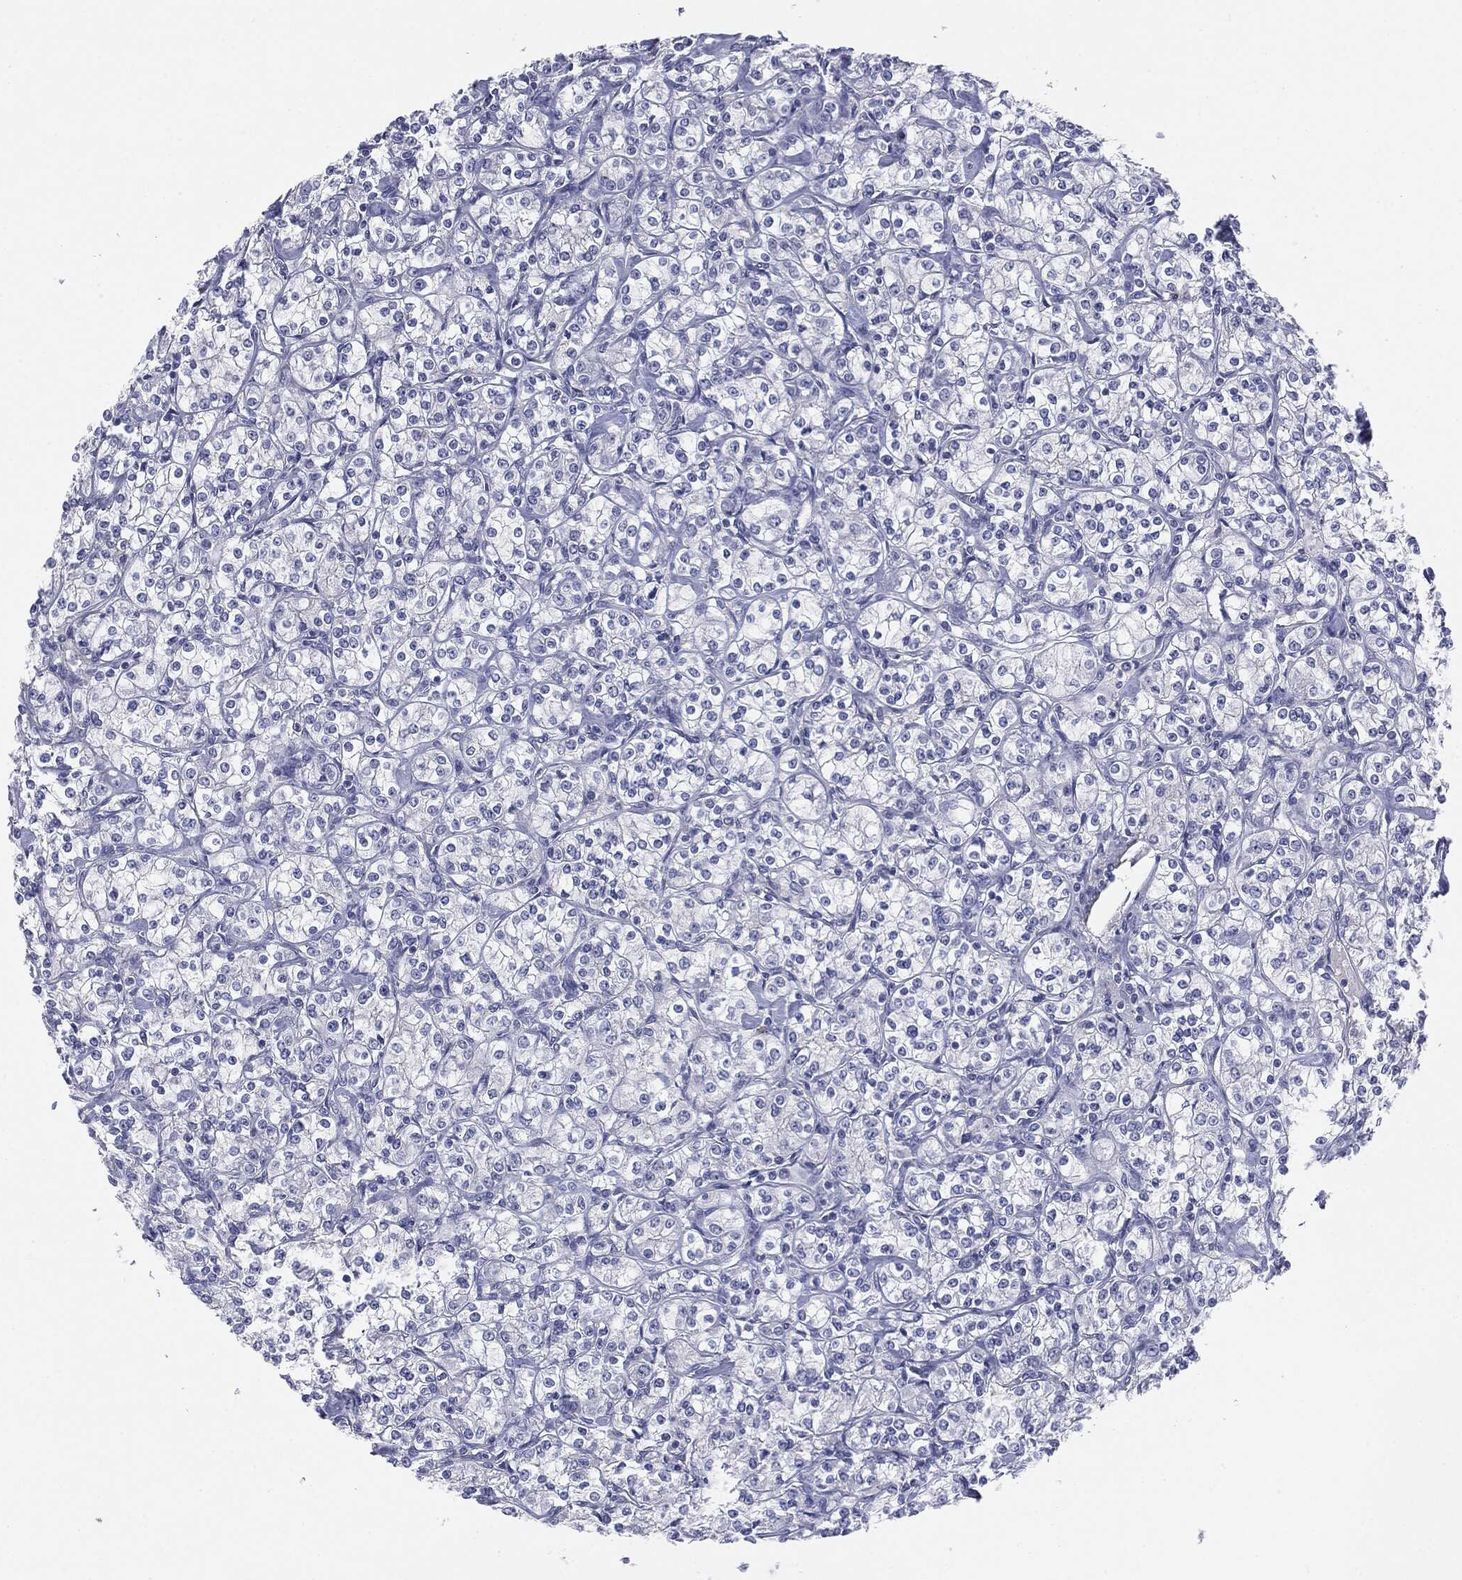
{"staining": {"intensity": "negative", "quantity": "none", "location": "none"}, "tissue": "renal cancer", "cell_type": "Tumor cells", "image_type": "cancer", "snomed": [{"axis": "morphology", "description": "Adenocarcinoma, NOS"}, {"axis": "topography", "description": "Kidney"}], "caption": "Immunohistochemistry of human renal cancer (adenocarcinoma) displays no staining in tumor cells. (Brightfield microscopy of DAB (3,3'-diaminobenzidine) immunohistochemistry (IHC) at high magnification).", "gene": "SLC5A5", "patient": {"sex": "male", "age": 77}}